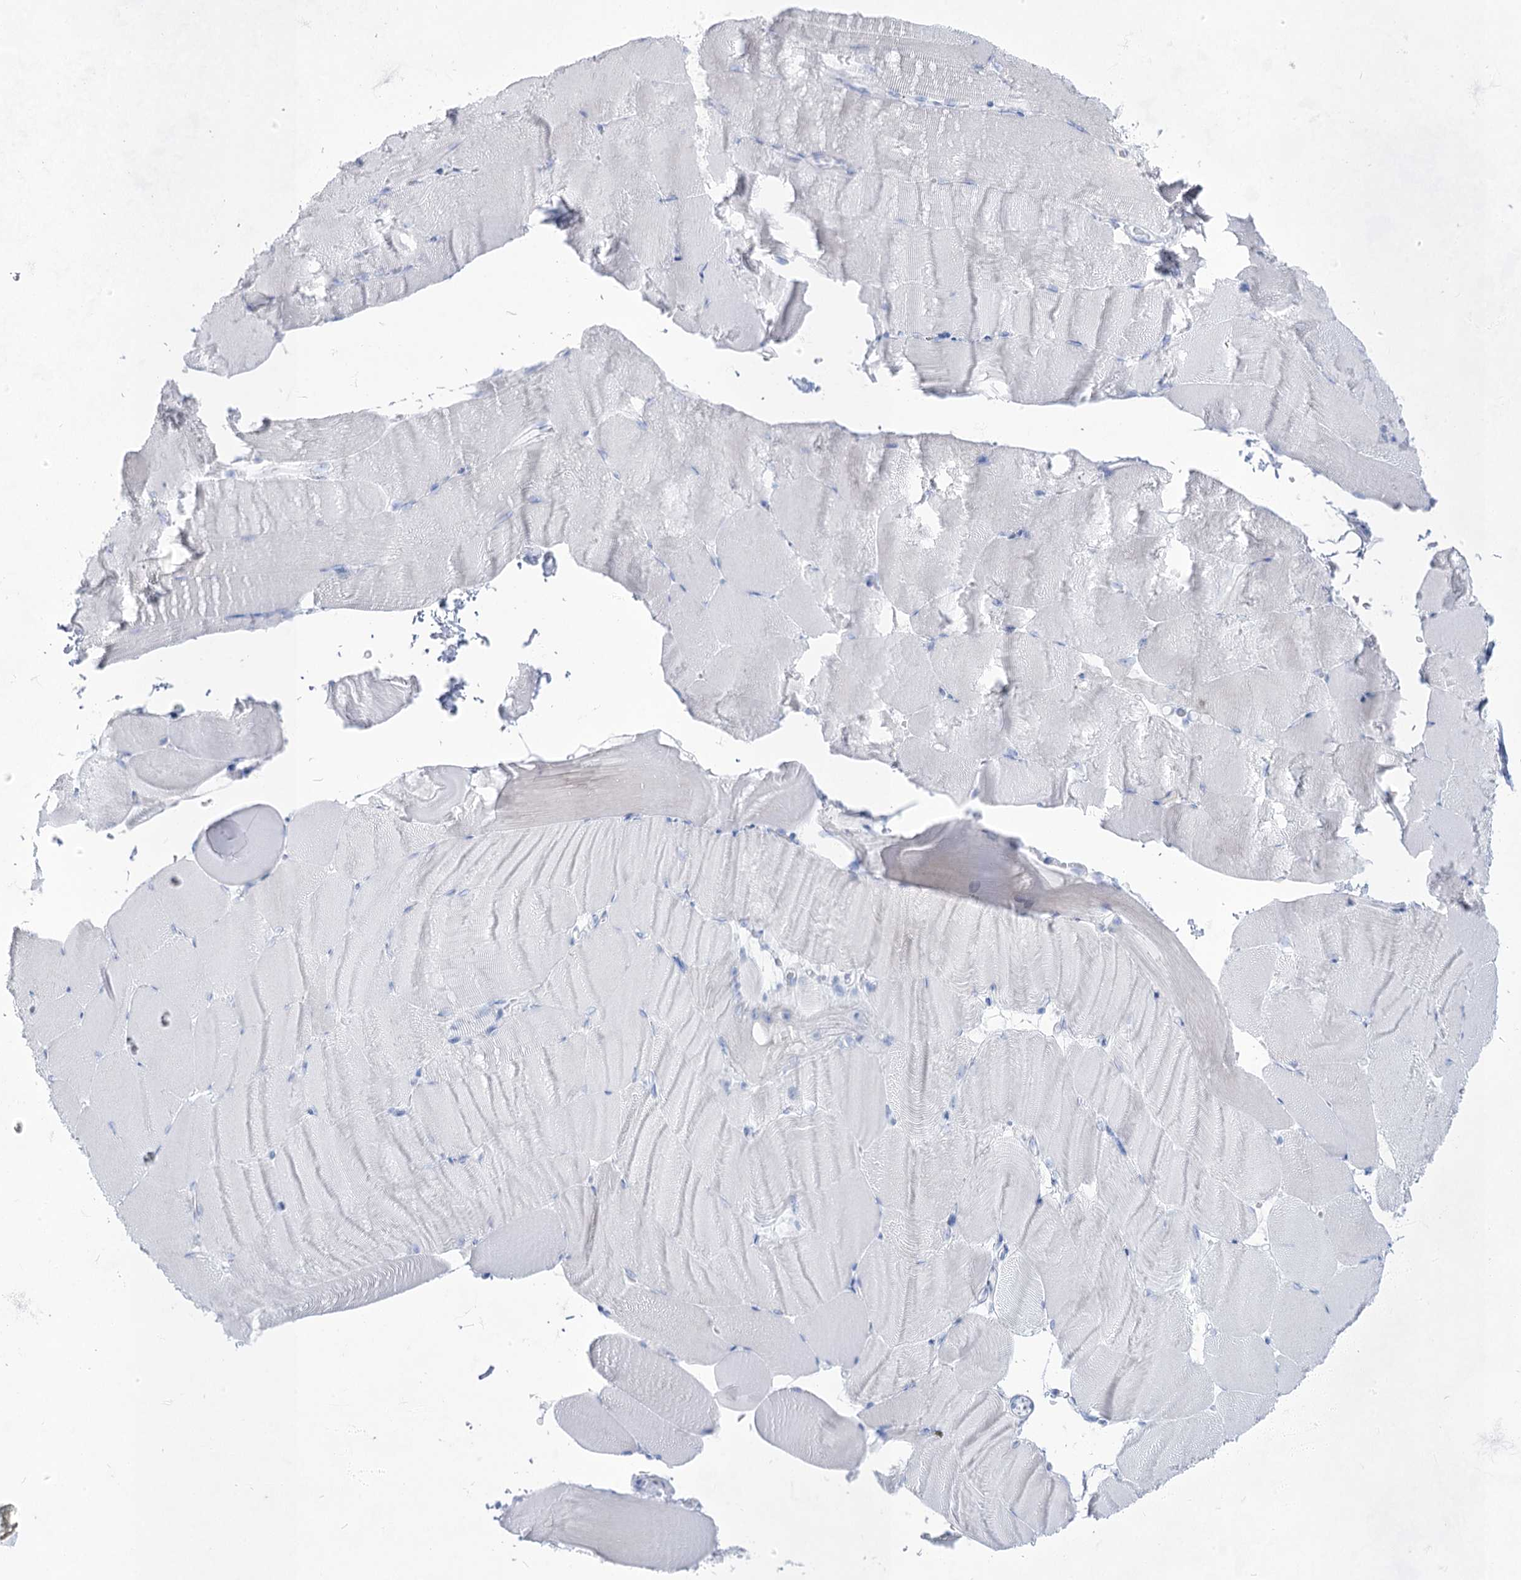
{"staining": {"intensity": "negative", "quantity": "none", "location": "none"}, "tissue": "skeletal muscle", "cell_type": "Myocytes", "image_type": "normal", "snomed": [{"axis": "morphology", "description": "Normal tissue, NOS"}, {"axis": "topography", "description": "Skeletal muscle"}, {"axis": "topography", "description": "Parathyroid gland"}], "caption": "The immunohistochemistry photomicrograph has no significant staining in myocytes of skeletal muscle.", "gene": "ACRV1", "patient": {"sex": "female", "age": 37}}